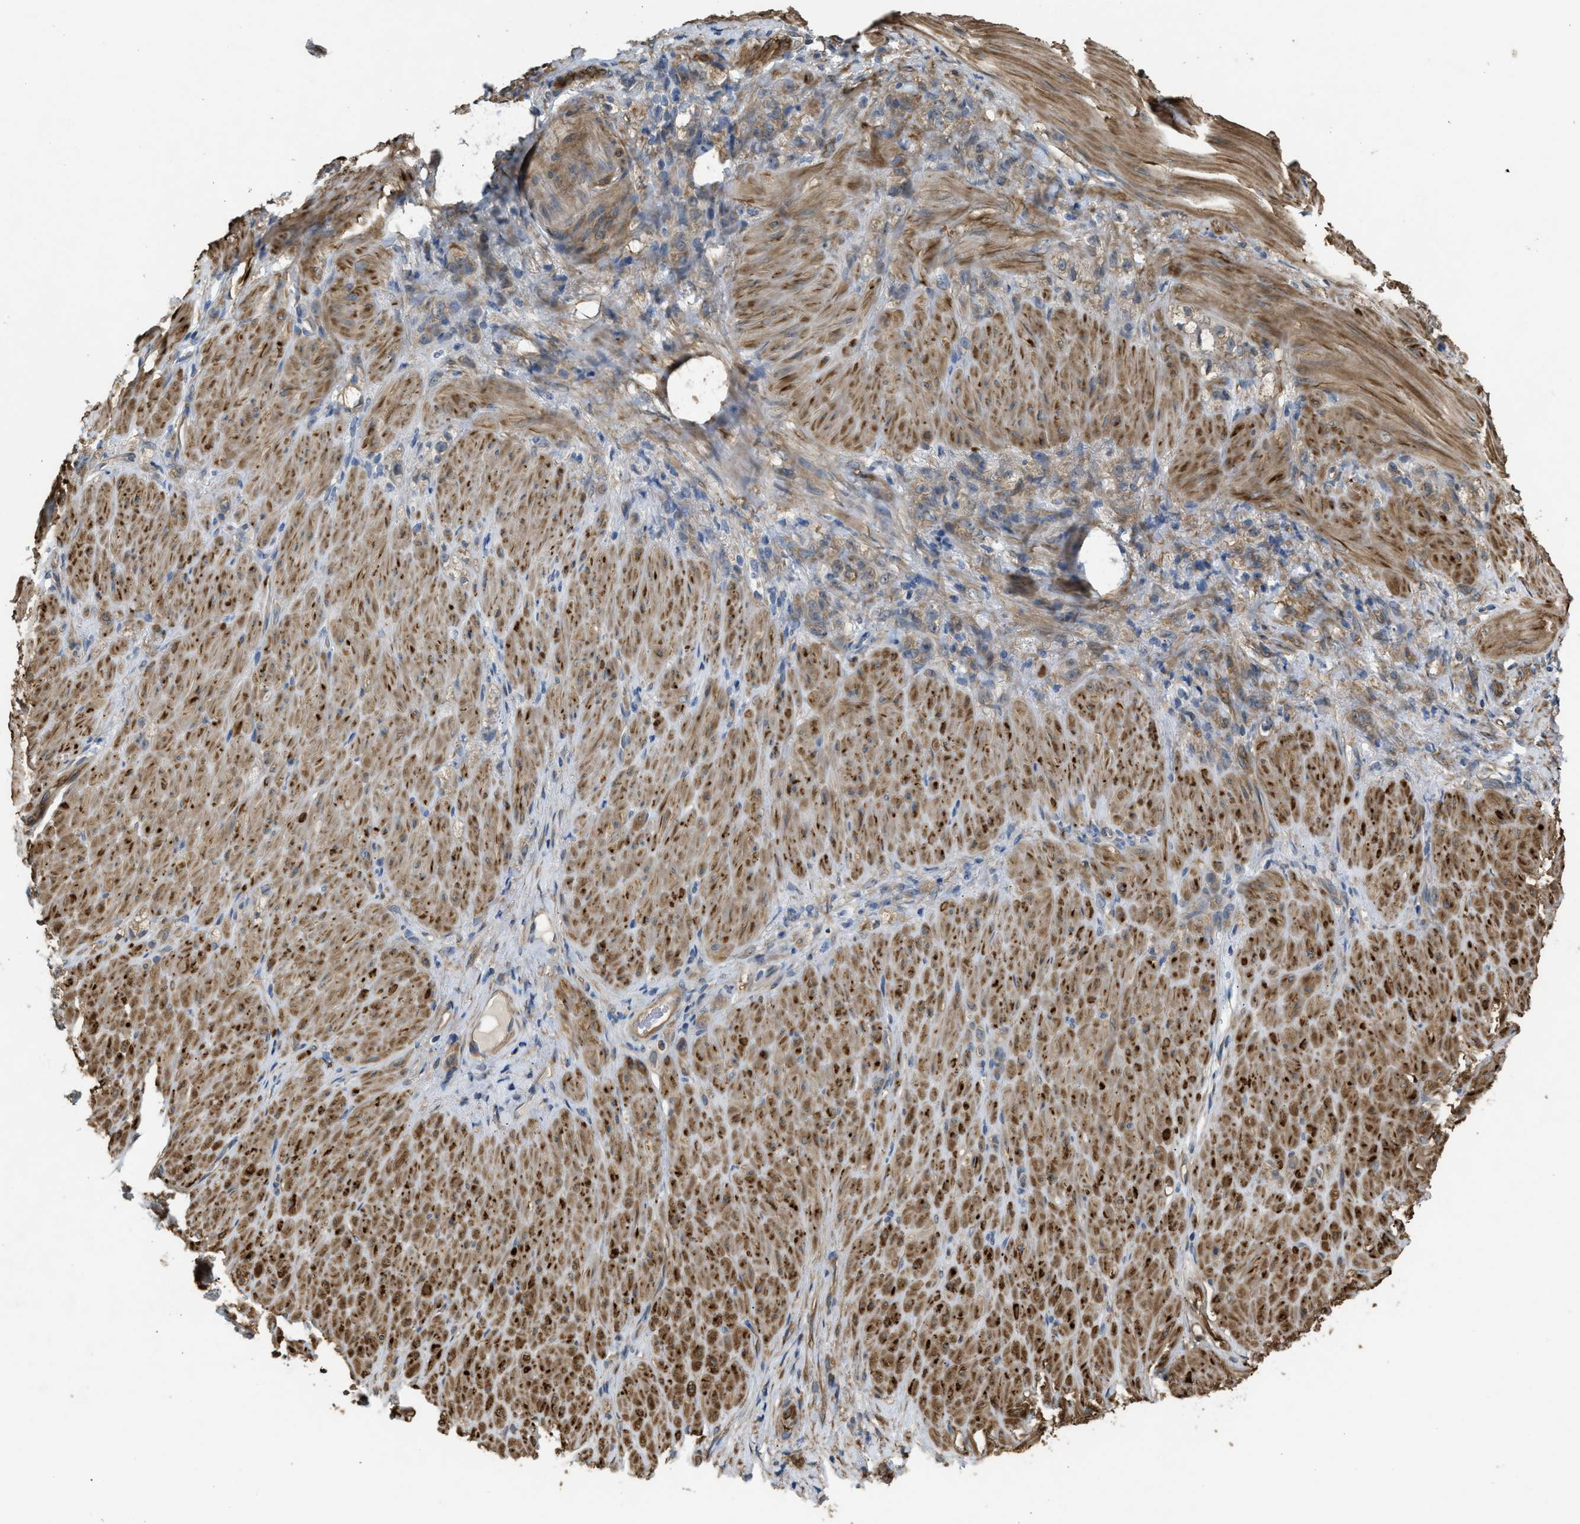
{"staining": {"intensity": "weak", "quantity": "<25%", "location": "cytoplasmic/membranous"}, "tissue": "stomach cancer", "cell_type": "Tumor cells", "image_type": "cancer", "snomed": [{"axis": "morphology", "description": "Normal tissue, NOS"}, {"axis": "morphology", "description": "Adenocarcinoma, NOS"}, {"axis": "topography", "description": "Stomach"}], "caption": "This is an immunohistochemistry image of stomach adenocarcinoma. There is no positivity in tumor cells.", "gene": "BAG3", "patient": {"sex": "male", "age": 82}}